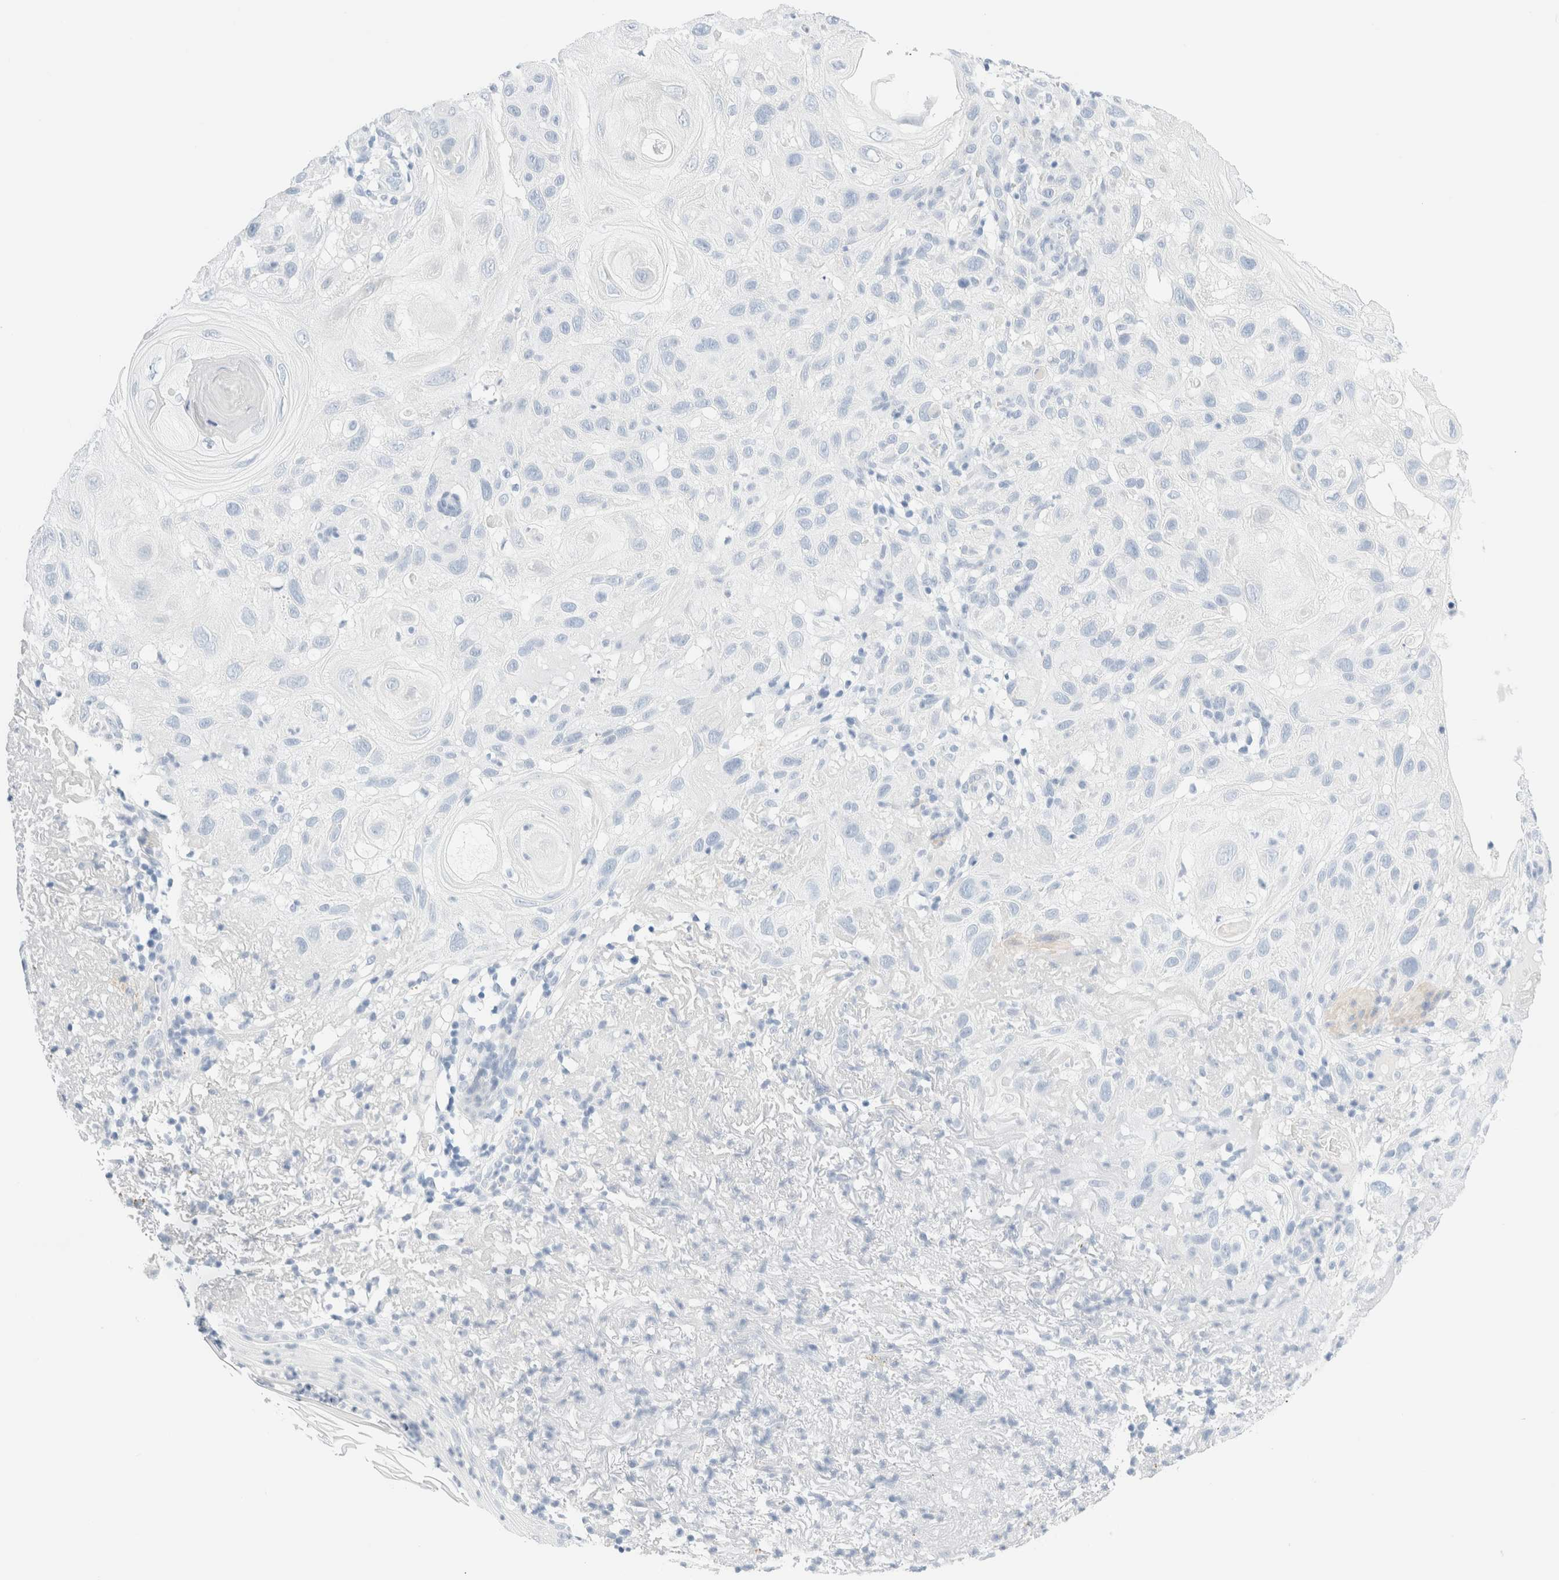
{"staining": {"intensity": "negative", "quantity": "none", "location": "none"}, "tissue": "skin cancer", "cell_type": "Tumor cells", "image_type": "cancer", "snomed": [{"axis": "morphology", "description": "Squamous cell carcinoma, NOS"}, {"axis": "topography", "description": "Skin"}], "caption": "This is an immunohistochemistry (IHC) histopathology image of human skin cancer. There is no staining in tumor cells.", "gene": "DPYS", "patient": {"sex": "female", "age": 96}}